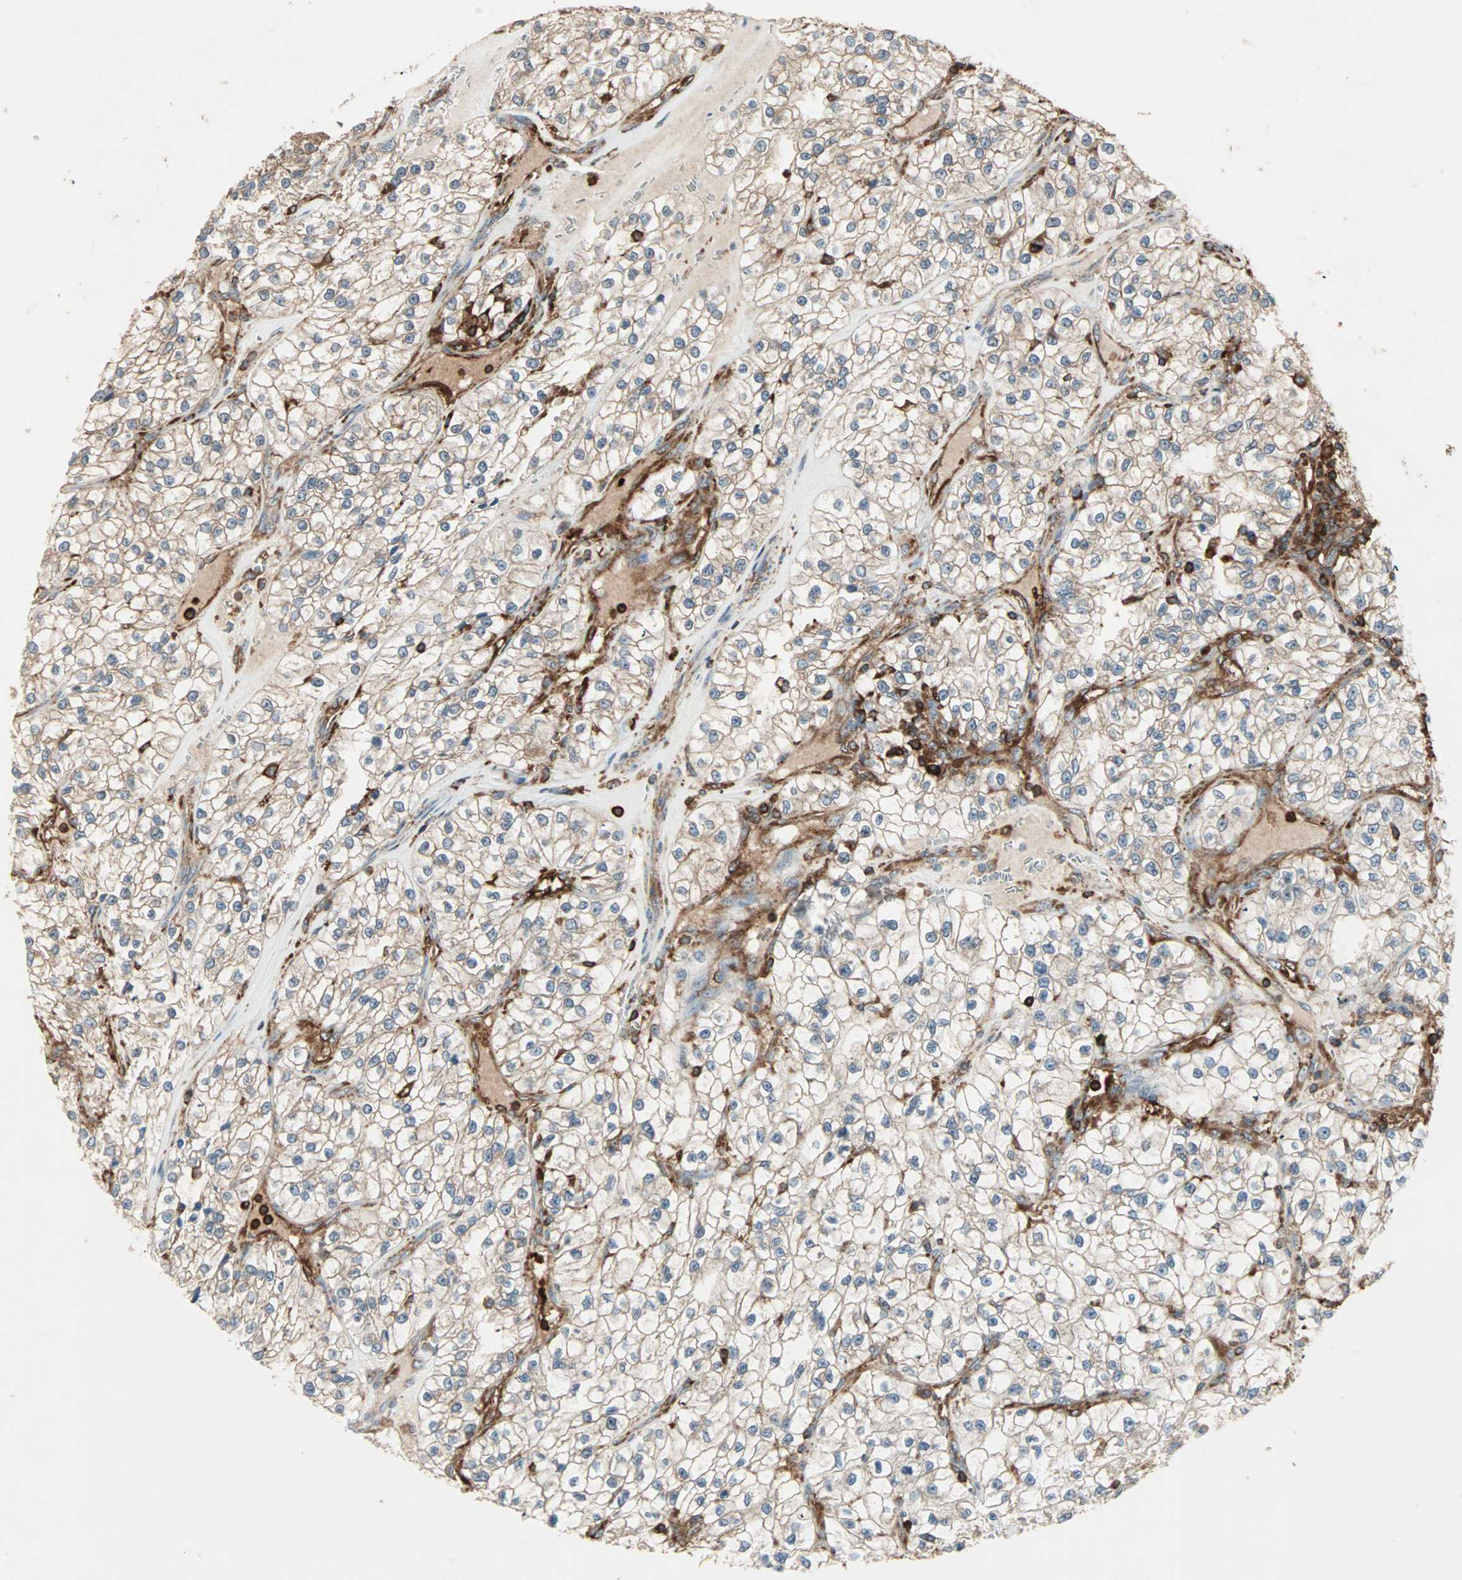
{"staining": {"intensity": "weak", "quantity": "25%-75%", "location": "cytoplasmic/membranous"}, "tissue": "renal cancer", "cell_type": "Tumor cells", "image_type": "cancer", "snomed": [{"axis": "morphology", "description": "Adenocarcinoma, NOS"}, {"axis": "topography", "description": "Kidney"}], "caption": "A histopathology image showing weak cytoplasmic/membranous expression in approximately 25%-75% of tumor cells in adenocarcinoma (renal), as visualized by brown immunohistochemical staining.", "gene": "MMP3", "patient": {"sex": "female", "age": 57}}